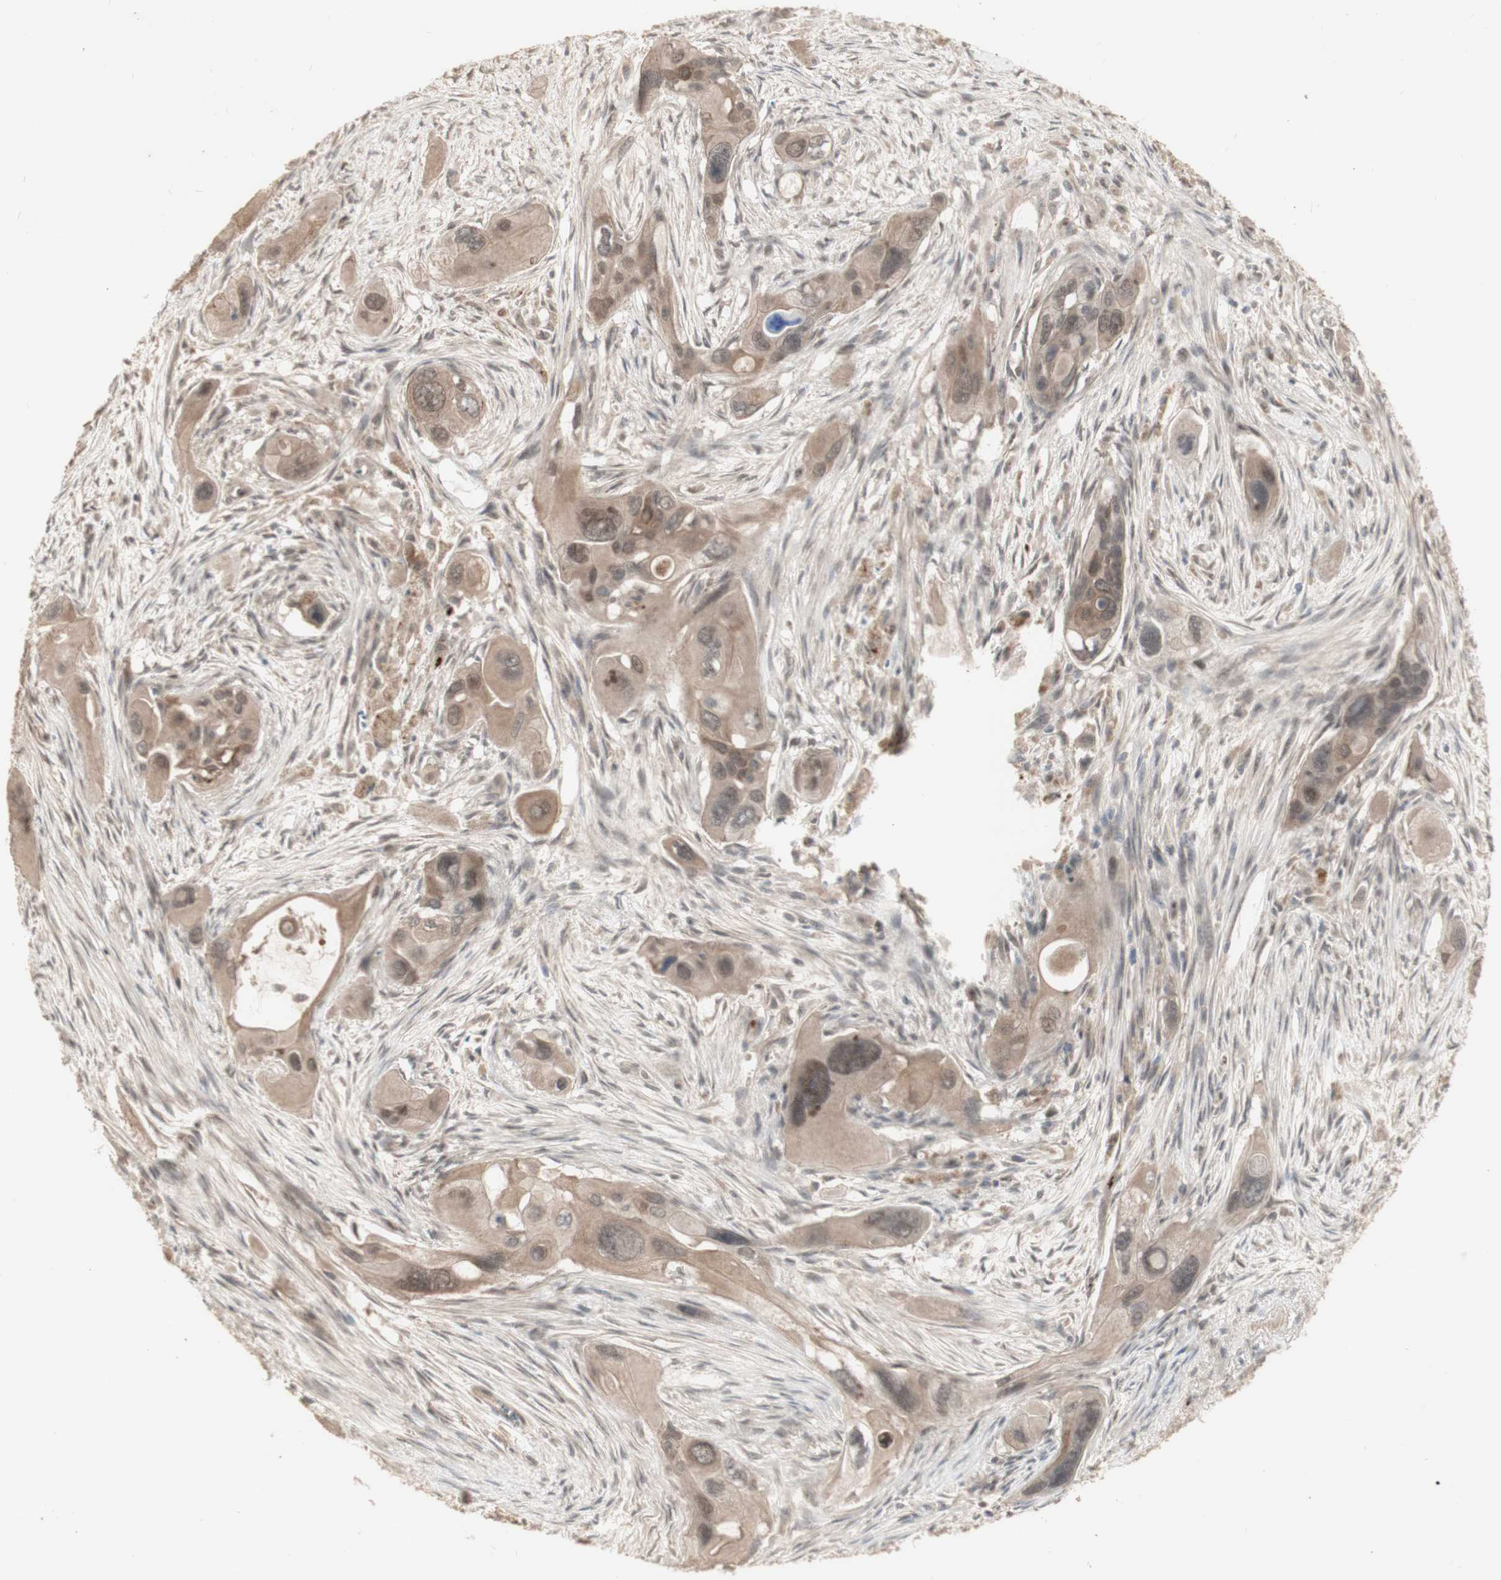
{"staining": {"intensity": "moderate", "quantity": ">75%", "location": "cytoplasmic/membranous,nuclear"}, "tissue": "pancreatic cancer", "cell_type": "Tumor cells", "image_type": "cancer", "snomed": [{"axis": "morphology", "description": "Adenocarcinoma, NOS"}, {"axis": "topography", "description": "Pancreas"}], "caption": "Protein analysis of pancreatic cancer tissue displays moderate cytoplasmic/membranous and nuclear expression in about >75% of tumor cells.", "gene": "ALOX12", "patient": {"sex": "male", "age": 73}}